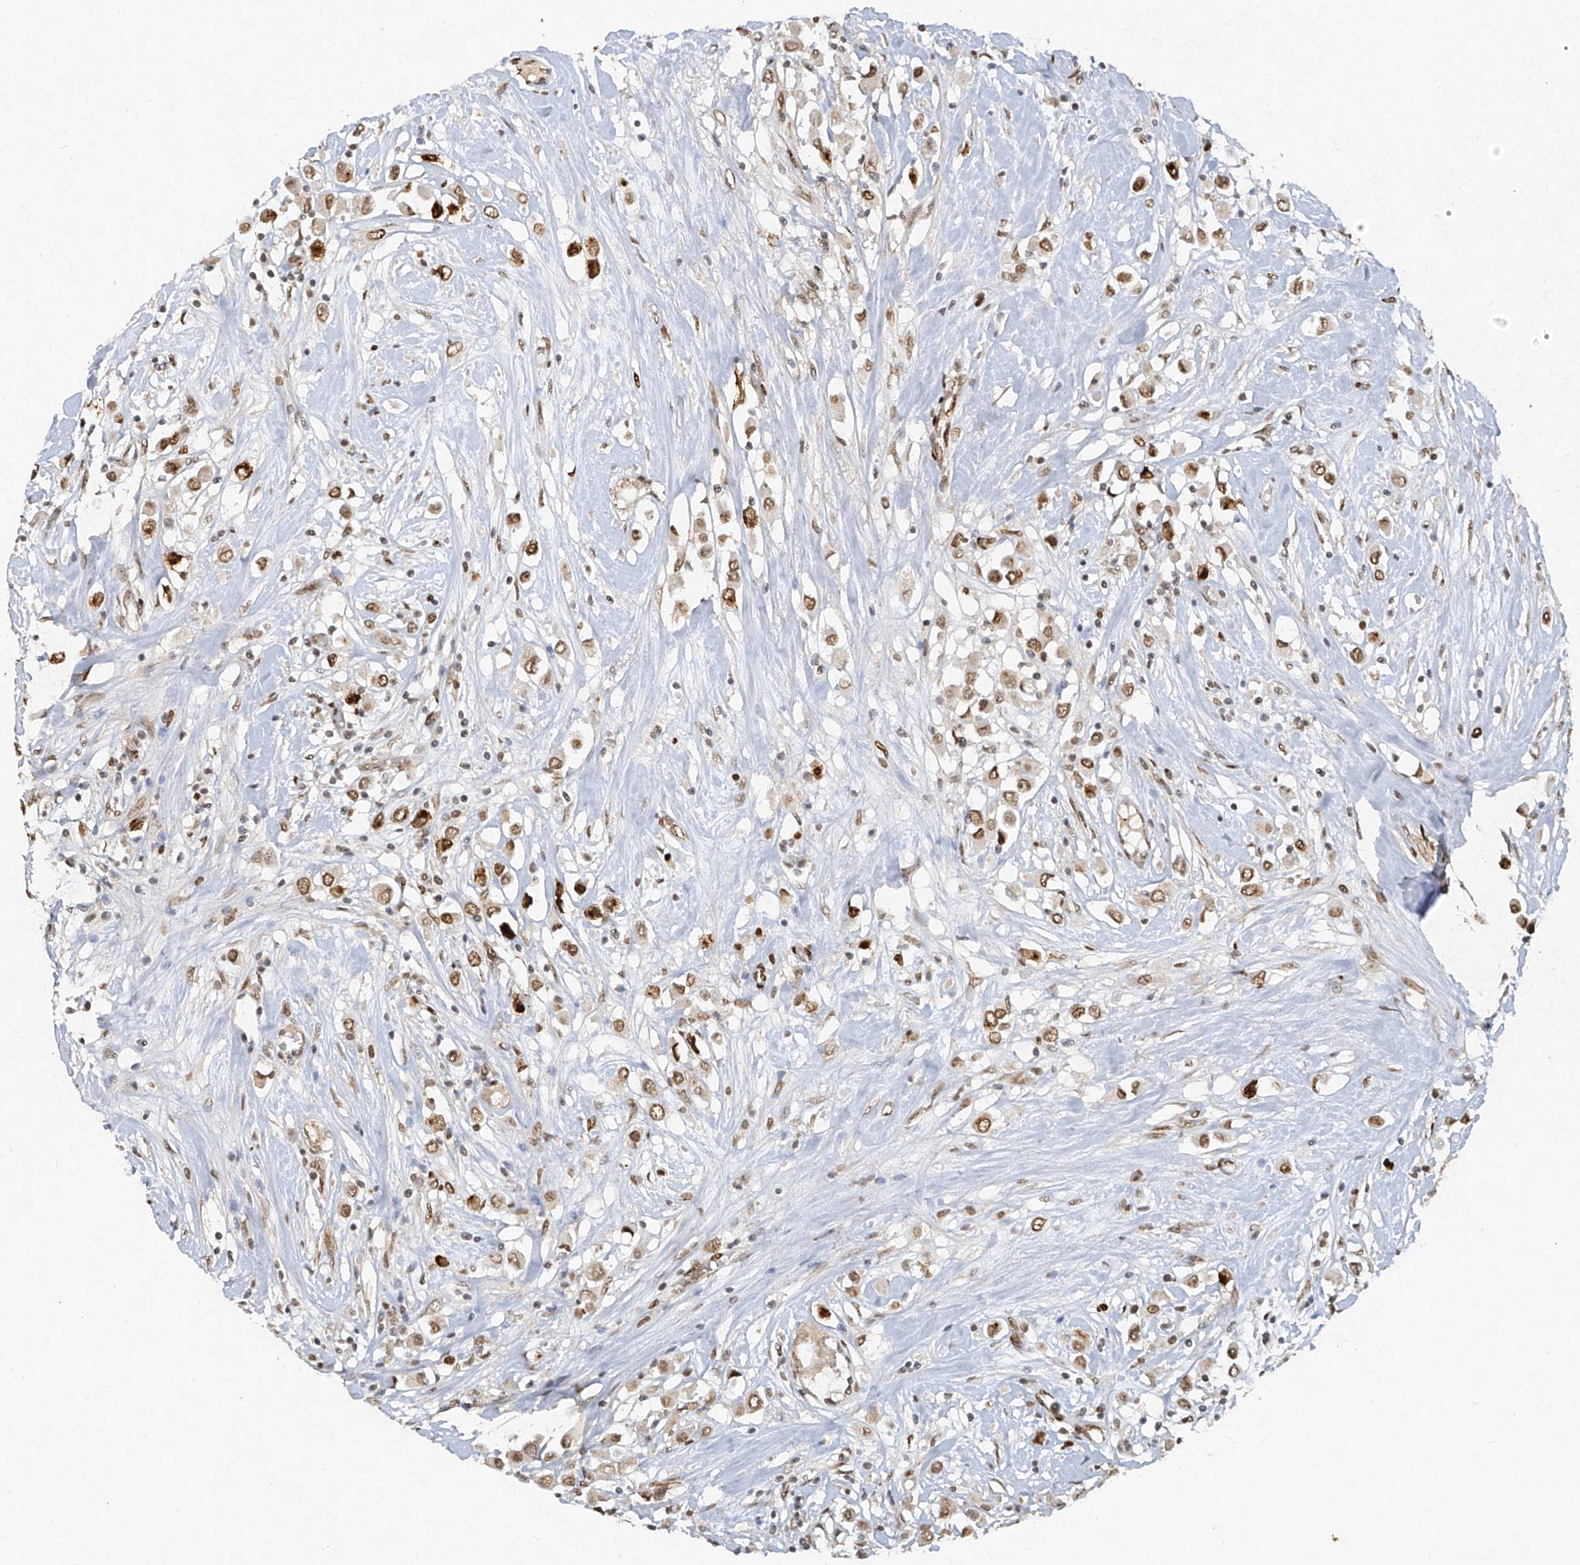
{"staining": {"intensity": "moderate", "quantity": ">75%", "location": "nuclear"}, "tissue": "breast cancer", "cell_type": "Tumor cells", "image_type": "cancer", "snomed": [{"axis": "morphology", "description": "Duct carcinoma"}, {"axis": "topography", "description": "Breast"}], "caption": "Brown immunohistochemical staining in breast cancer (invasive ductal carcinoma) exhibits moderate nuclear positivity in about >75% of tumor cells. Using DAB (3,3'-diaminobenzidine) (brown) and hematoxylin (blue) stains, captured at high magnification using brightfield microscopy.", "gene": "ATRIP", "patient": {"sex": "female", "age": 61}}